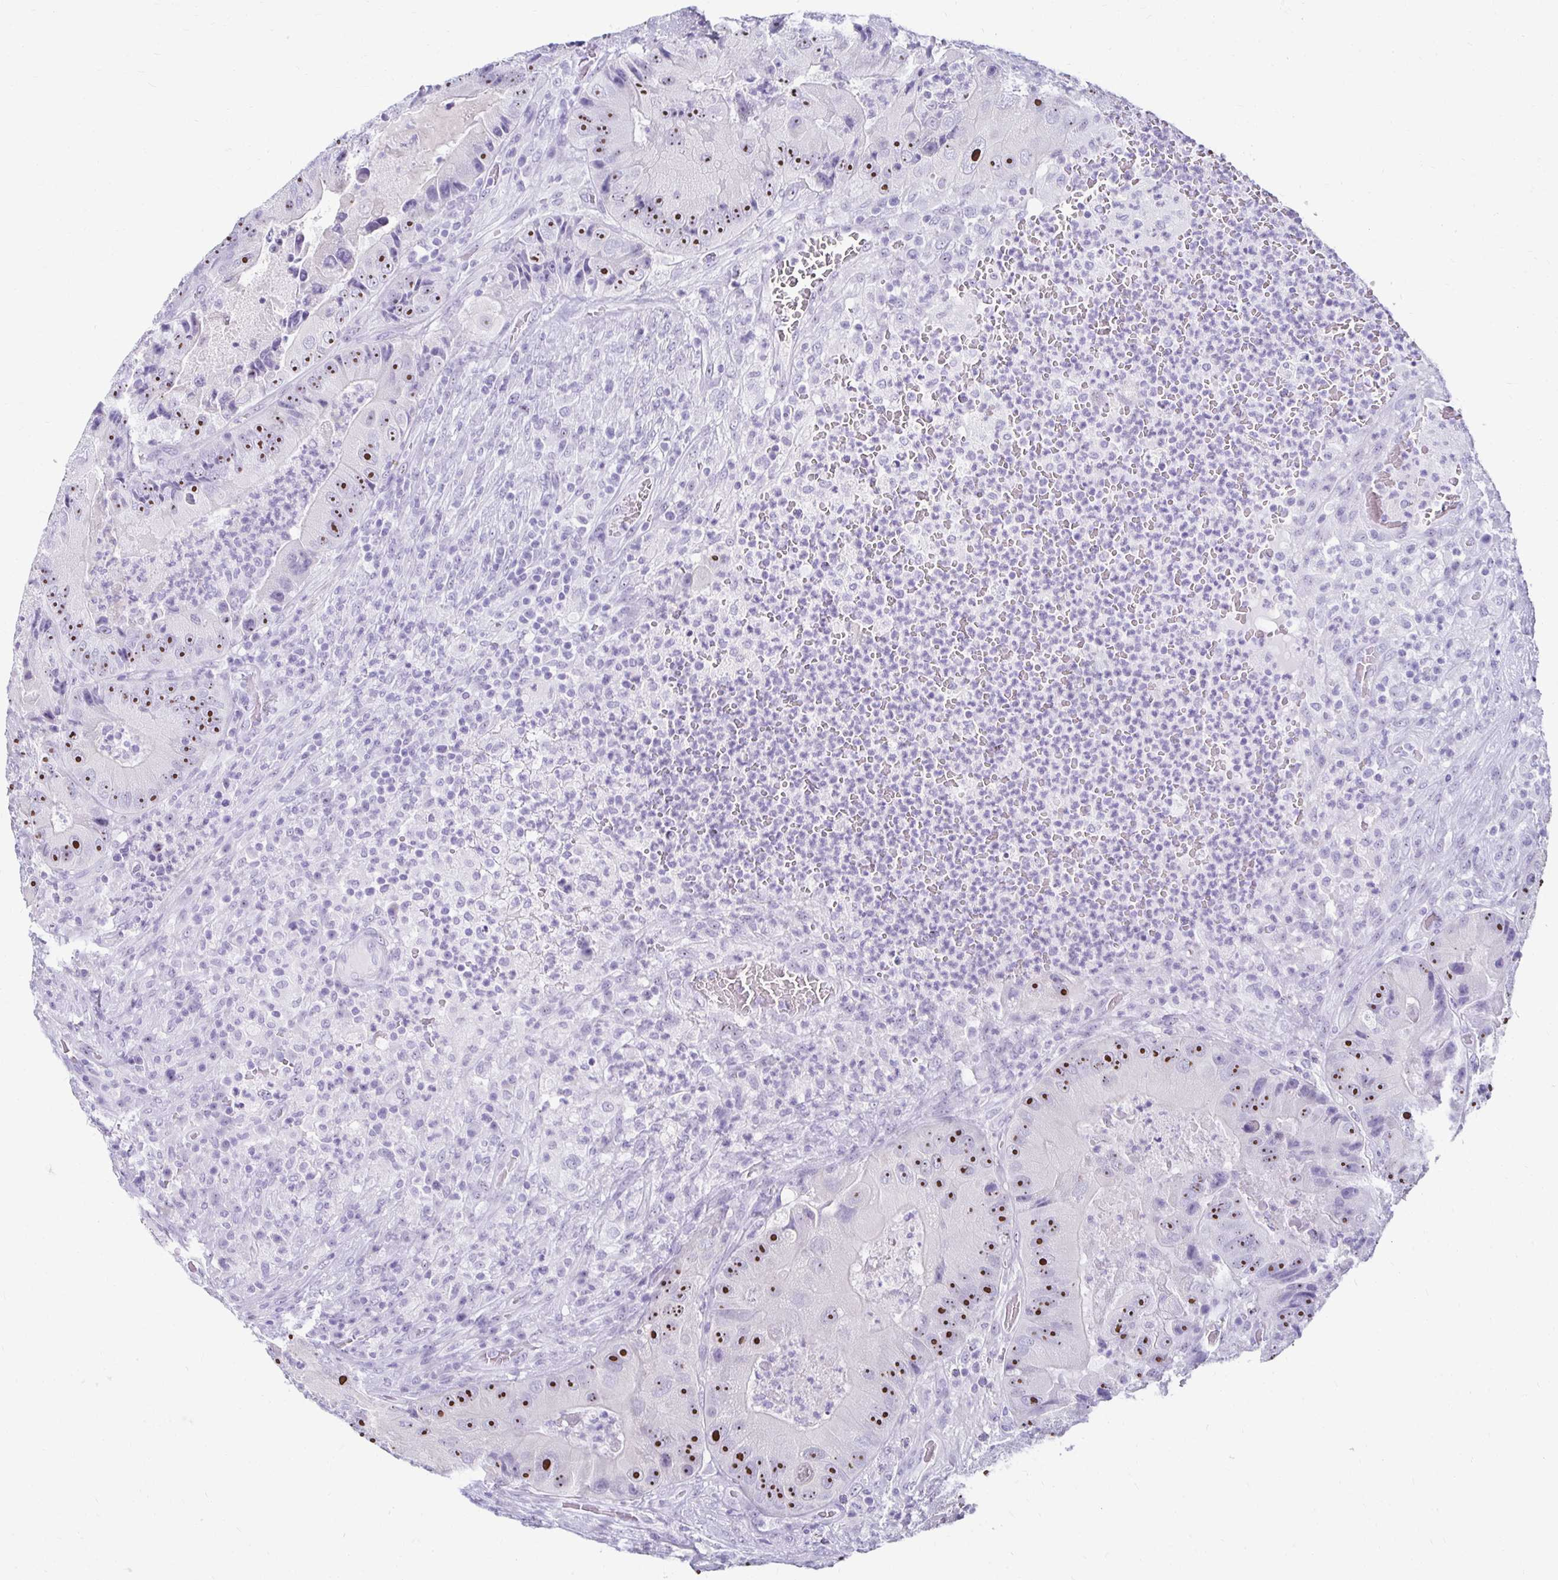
{"staining": {"intensity": "strong", "quantity": ">75%", "location": "nuclear"}, "tissue": "colorectal cancer", "cell_type": "Tumor cells", "image_type": "cancer", "snomed": [{"axis": "morphology", "description": "Adenocarcinoma, NOS"}, {"axis": "topography", "description": "Colon"}], "caption": "This is a histology image of IHC staining of colorectal adenocarcinoma, which shows strong positivity in the nuclear of tumor cells.", "gene": "CST6", "patient": {"sex": "female", "age": 86}}